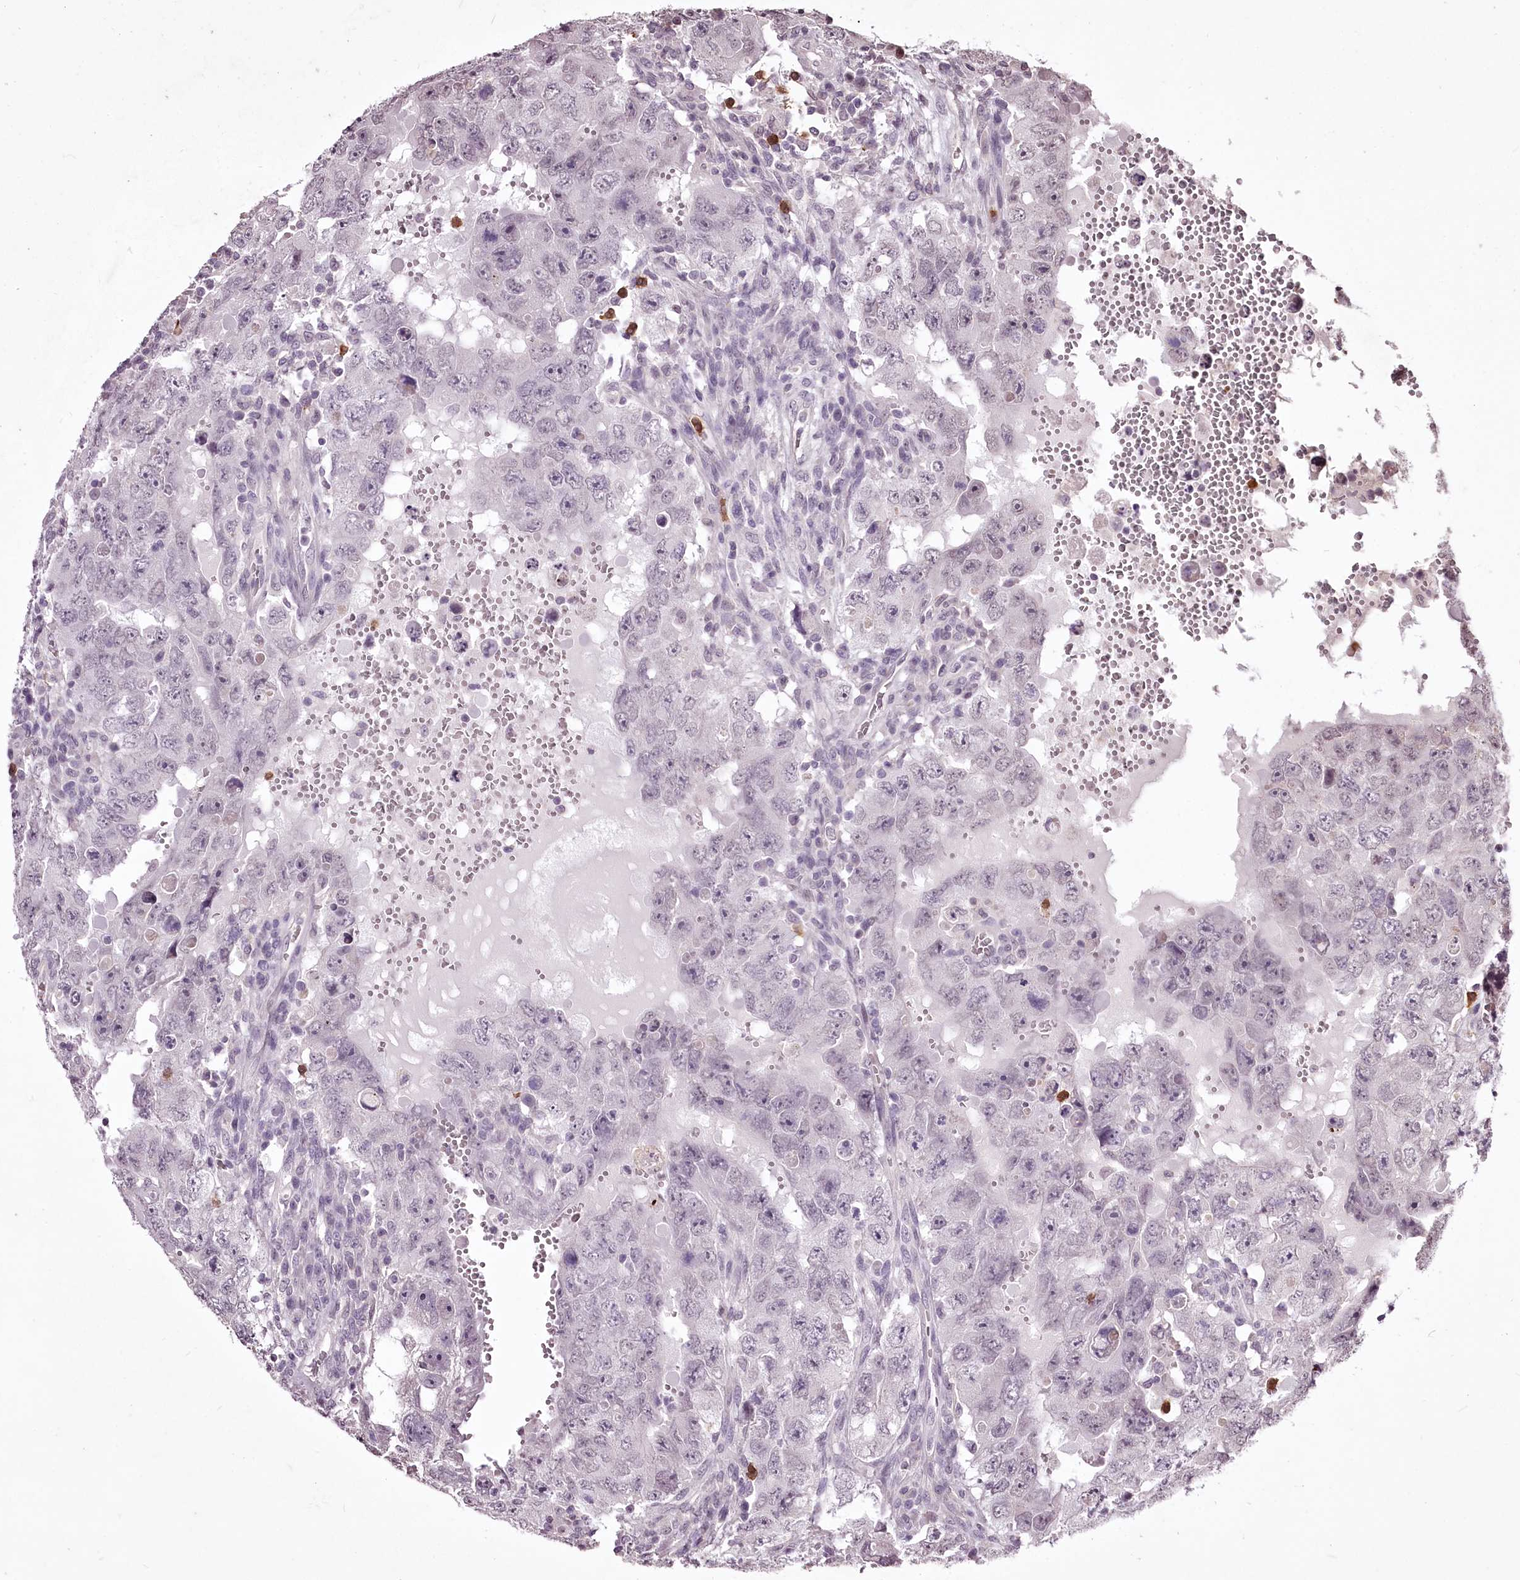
{"staining": {"intensity": "negative", "quantity": "none", "location": "none"}, "tissue": "testis cancer", "cell_type": "Tumor cells", "image_type": "cancer", "snomed": [{"axis": "morphology", "description": "Carcinoma, Embryonal, NOS"}, {"axis": "topography", "description": "Testis"}], "caption": "Tumor cells show no significant staining in testis cancer. (DAB IHC, high magnification).", "gene": "ADRA1D", "patient": {"sex": "male", "age": 26}}